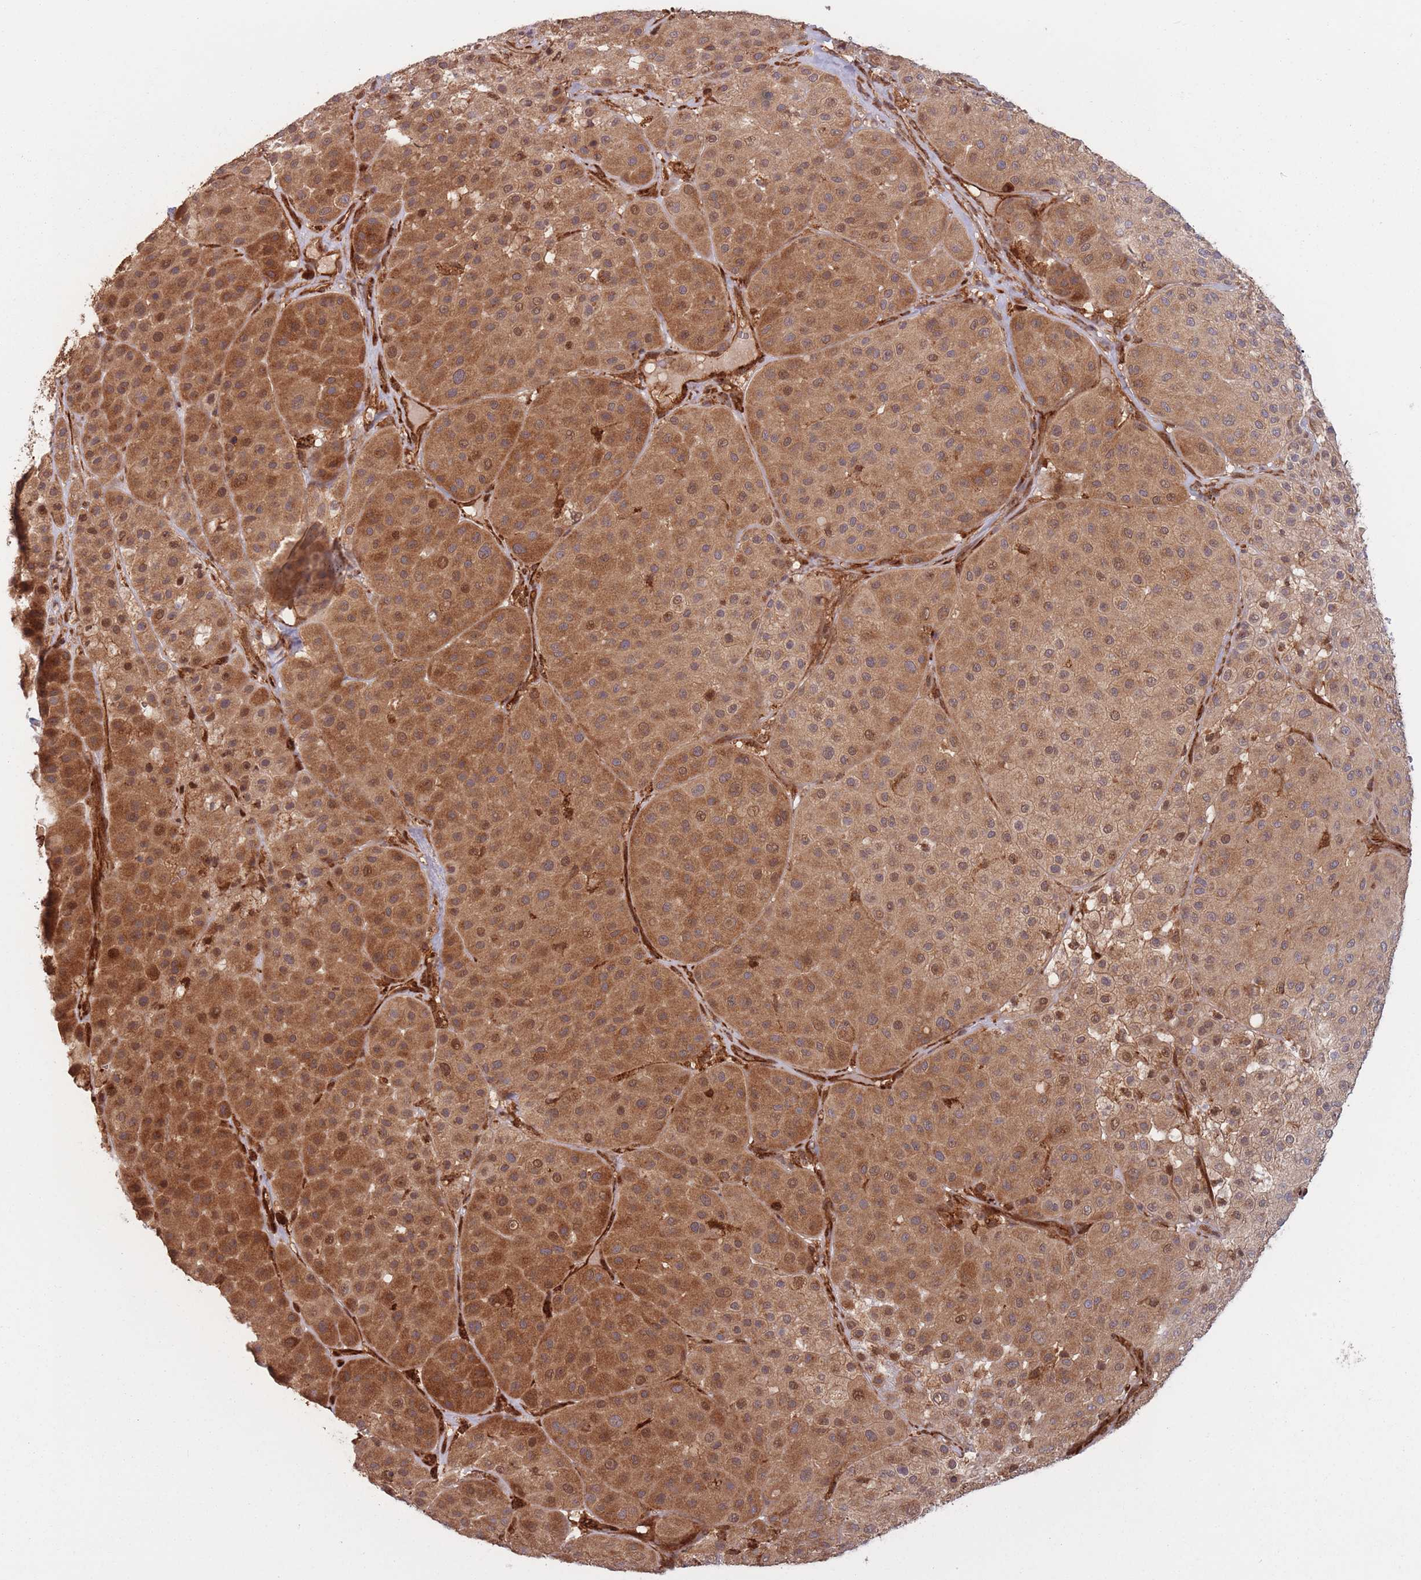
{"staining": {"intensity": "moderate", "quantity": ">75%", "location": "cytoplasmic/membranous,nuclear"}, "tissue": "melanoma", "cell_type": "Tumor cells", "image_type": "cancer", "snomed": [{"axis": "morphology", "description": "Malignant melanoma, Metastatic site"}, {"axis": "topography", "description": "Smooth muscle"}], "caption": "A high-resolution micrograph shows IHC staining of melanoma, which displays moderate cytoplasmic/membranous and nuclear expression in about >75% of tumor cells. (DAB (3,3'-diaminobenzidine) IHC with brightfield microscopy, high magnification).", "gene": "PODXL2", "patient": {"sex": "male", "age": 41}}